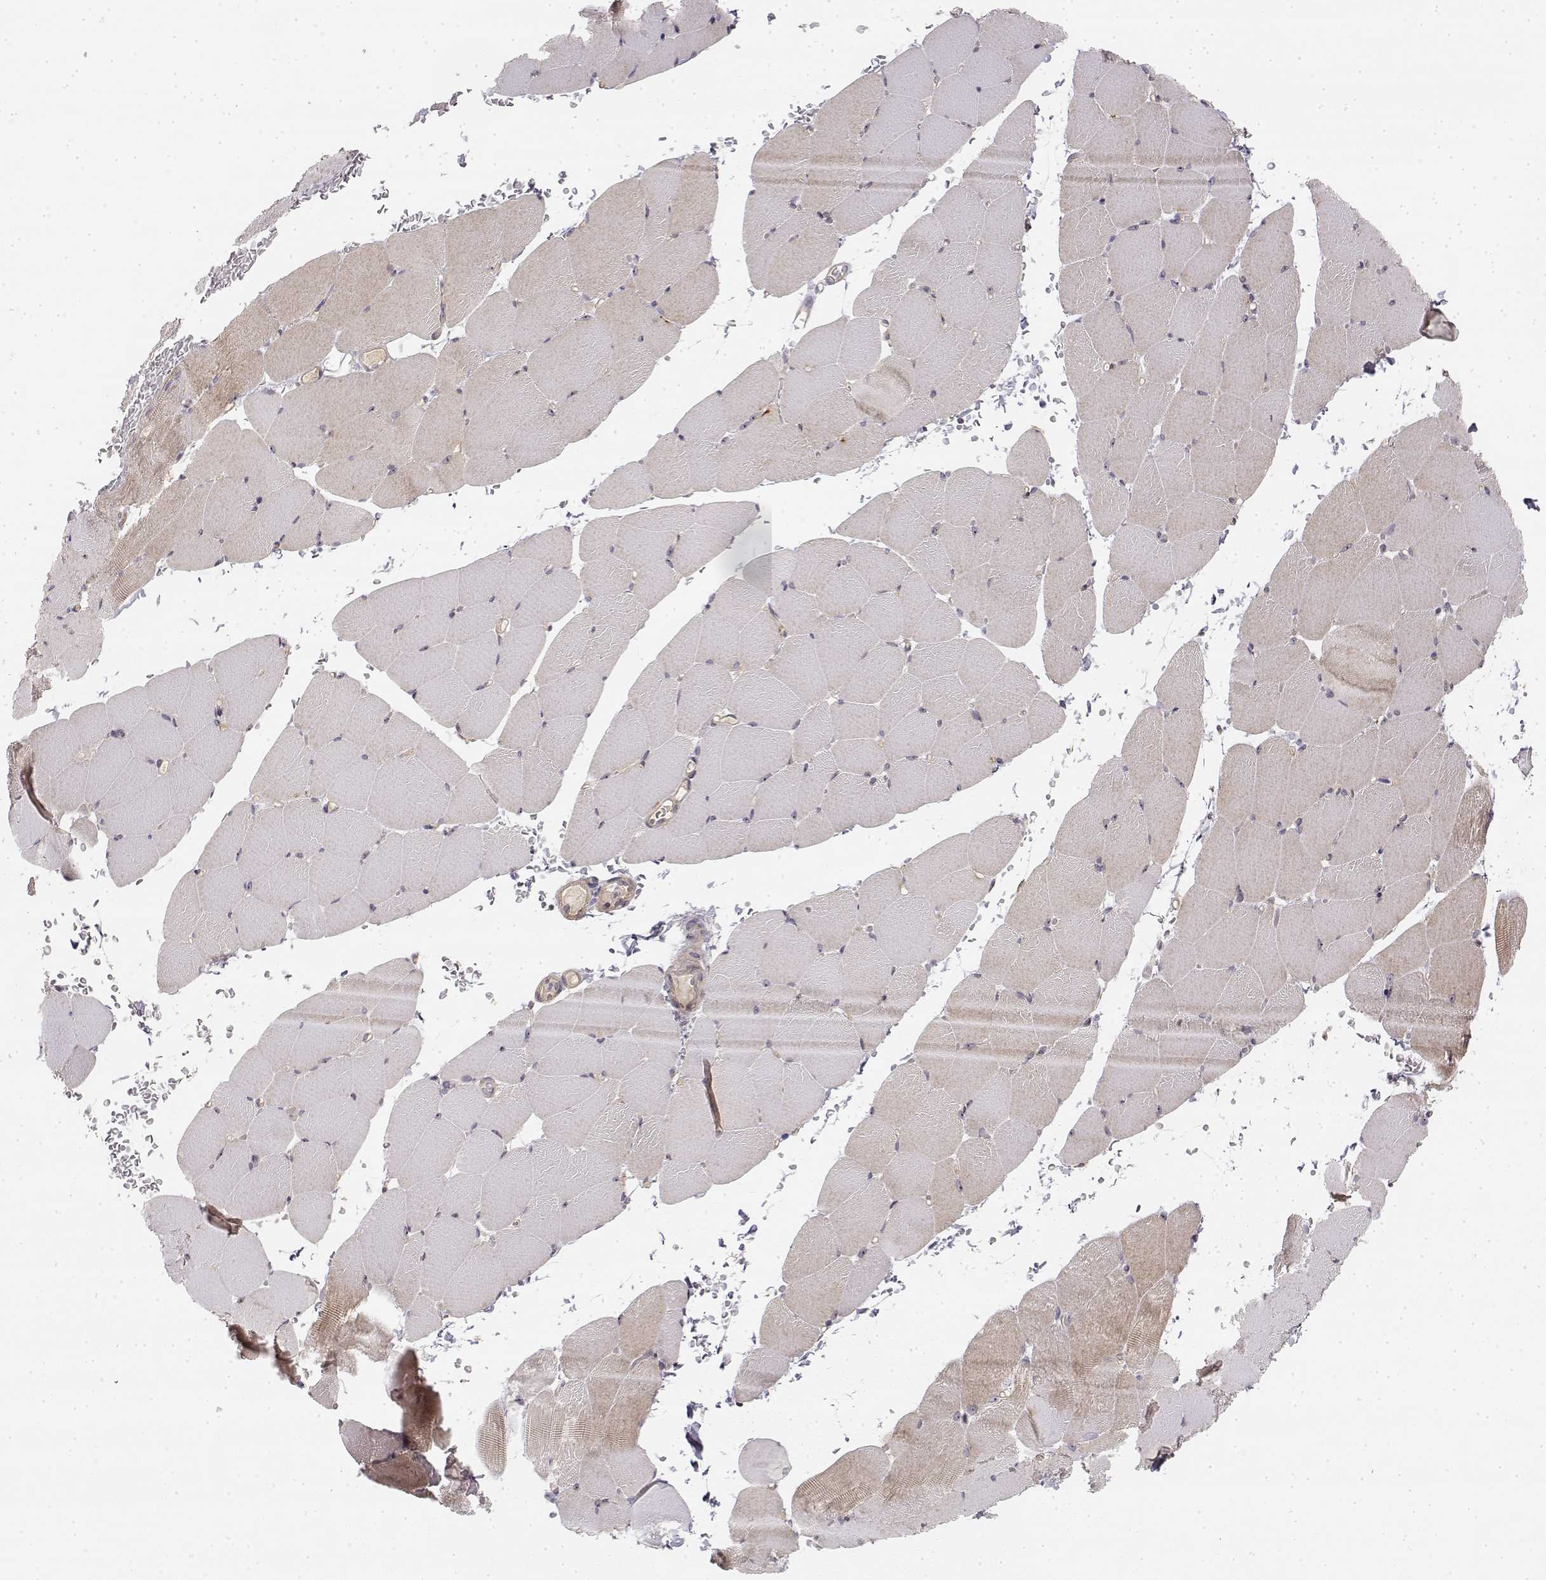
{"staining": {"intensity": "negative", "quantity": "none", "location": "none"}, "tissue": "skeletal muscle", "cell_type": "Myocytes", "image_type": "normal", "snomed": [{"axis": "morphology", "description": "Normal tissue, NOS"}, {"axis": "topography", "description": "Skeletal muscle"}], "caption": "High magnification brightfield microscopy of benign skeletal muscle stained with DAB (brown) and counterstained with hematoxylin (blue): myocytes show no significant staining. Brightfield microscopy of immunohistochemistry stained with DAB (brown) and hematoxylin (blue), captured at high magnification.", "gene": "MED12L", "patient": {"sex": "female", "age": 37}}